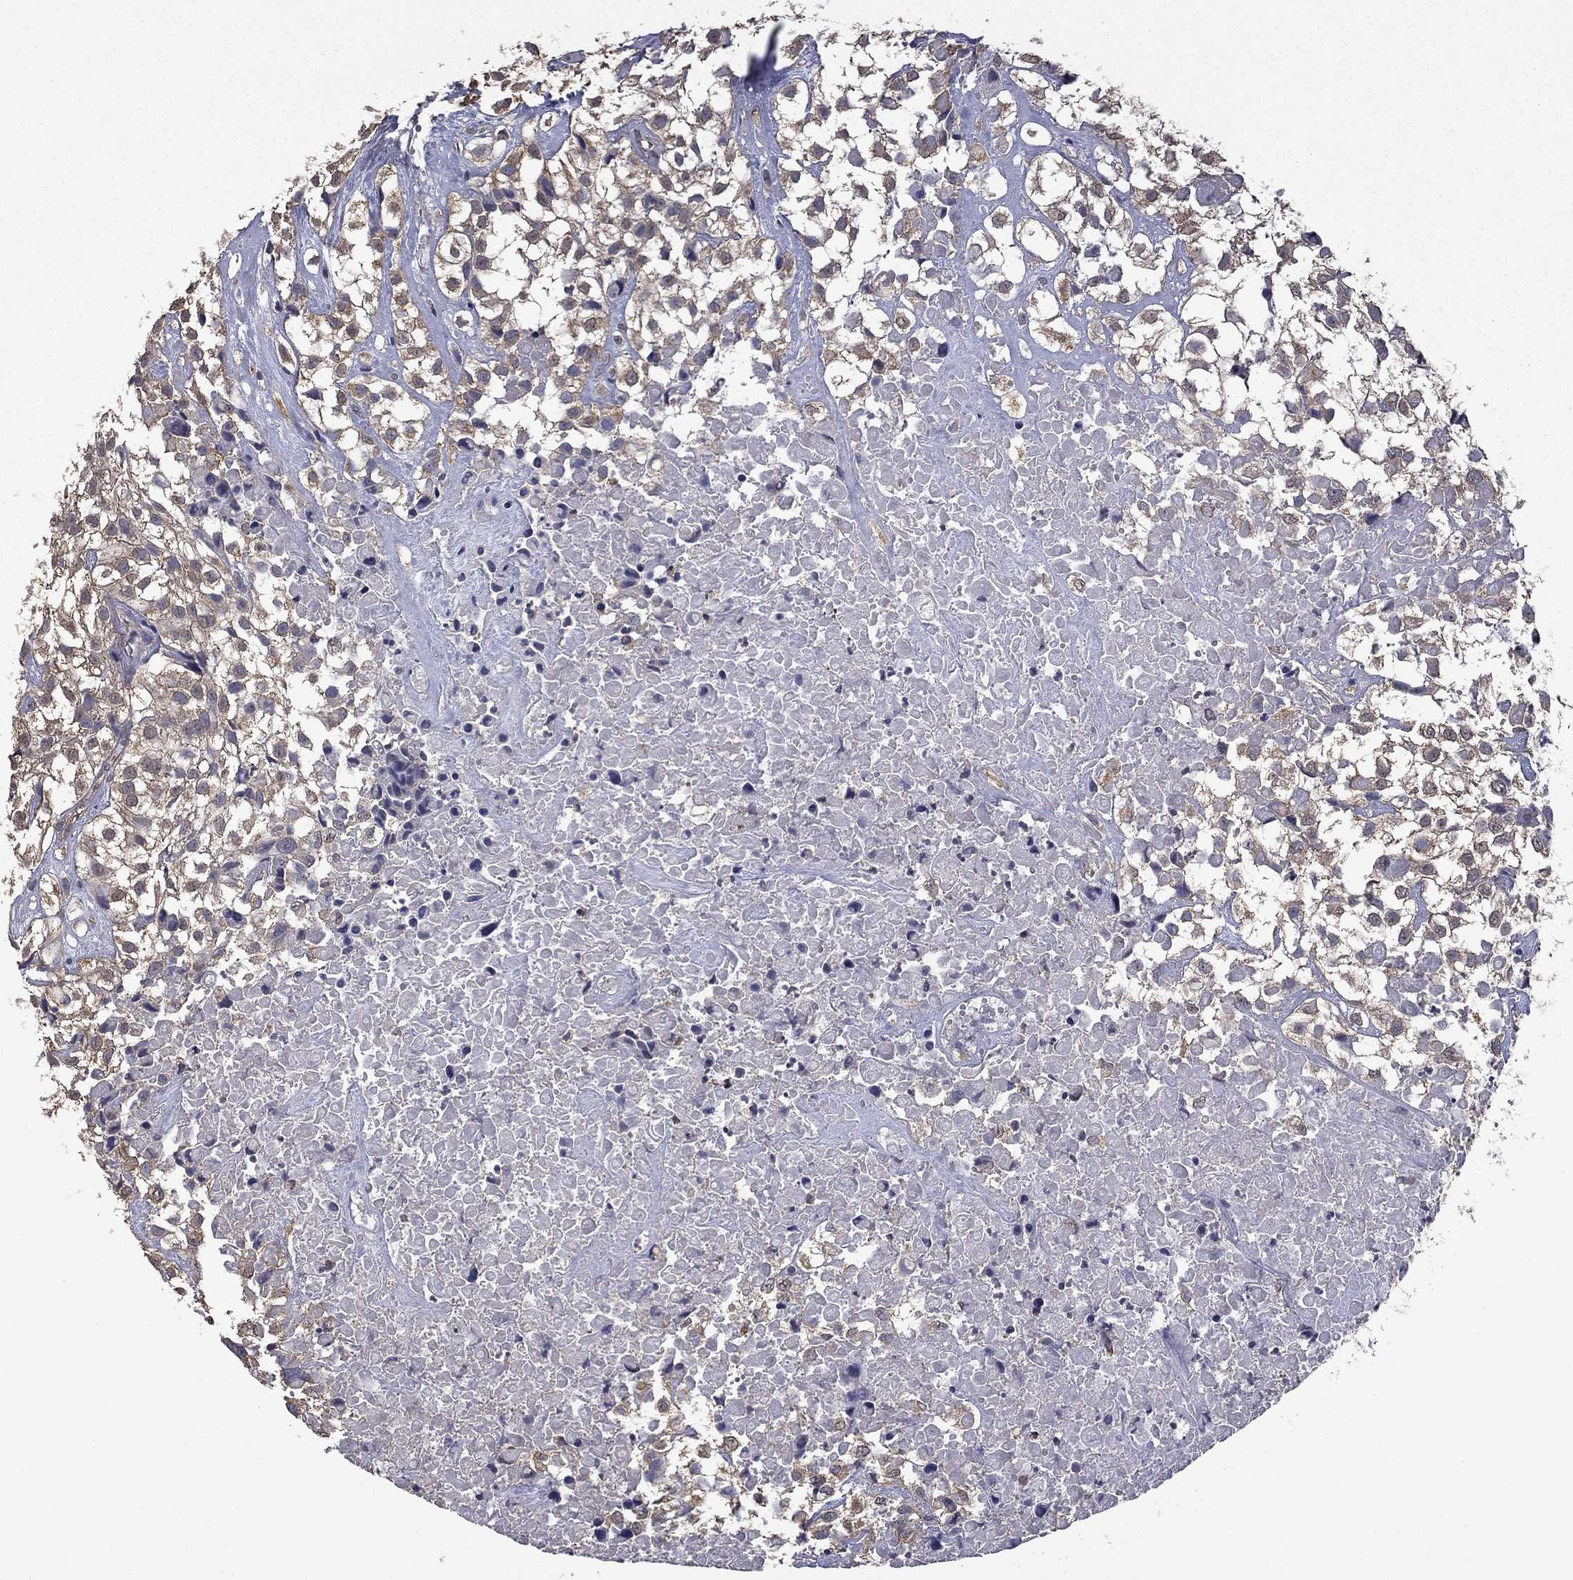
{"staining": {"intensity": "negative", "quantity": "none", "location": "none"}, "tissue": "urothelial cancer", "cell_type": "Tumor cells", "image_type": "cancer", "snomed": [{"axis": "morphology", "description": "Urothelial carcinoma, High grade"}, {"axis": "topography", "description": "Urinary bladder"}], "caption": "The immunohistochemistry (IHC) image has no significant expression in tumor cells of high-grade urothelial carcinoma tissue.", "gene": "MFAP3L", "patient": {"sex": "male", "age": 56}}